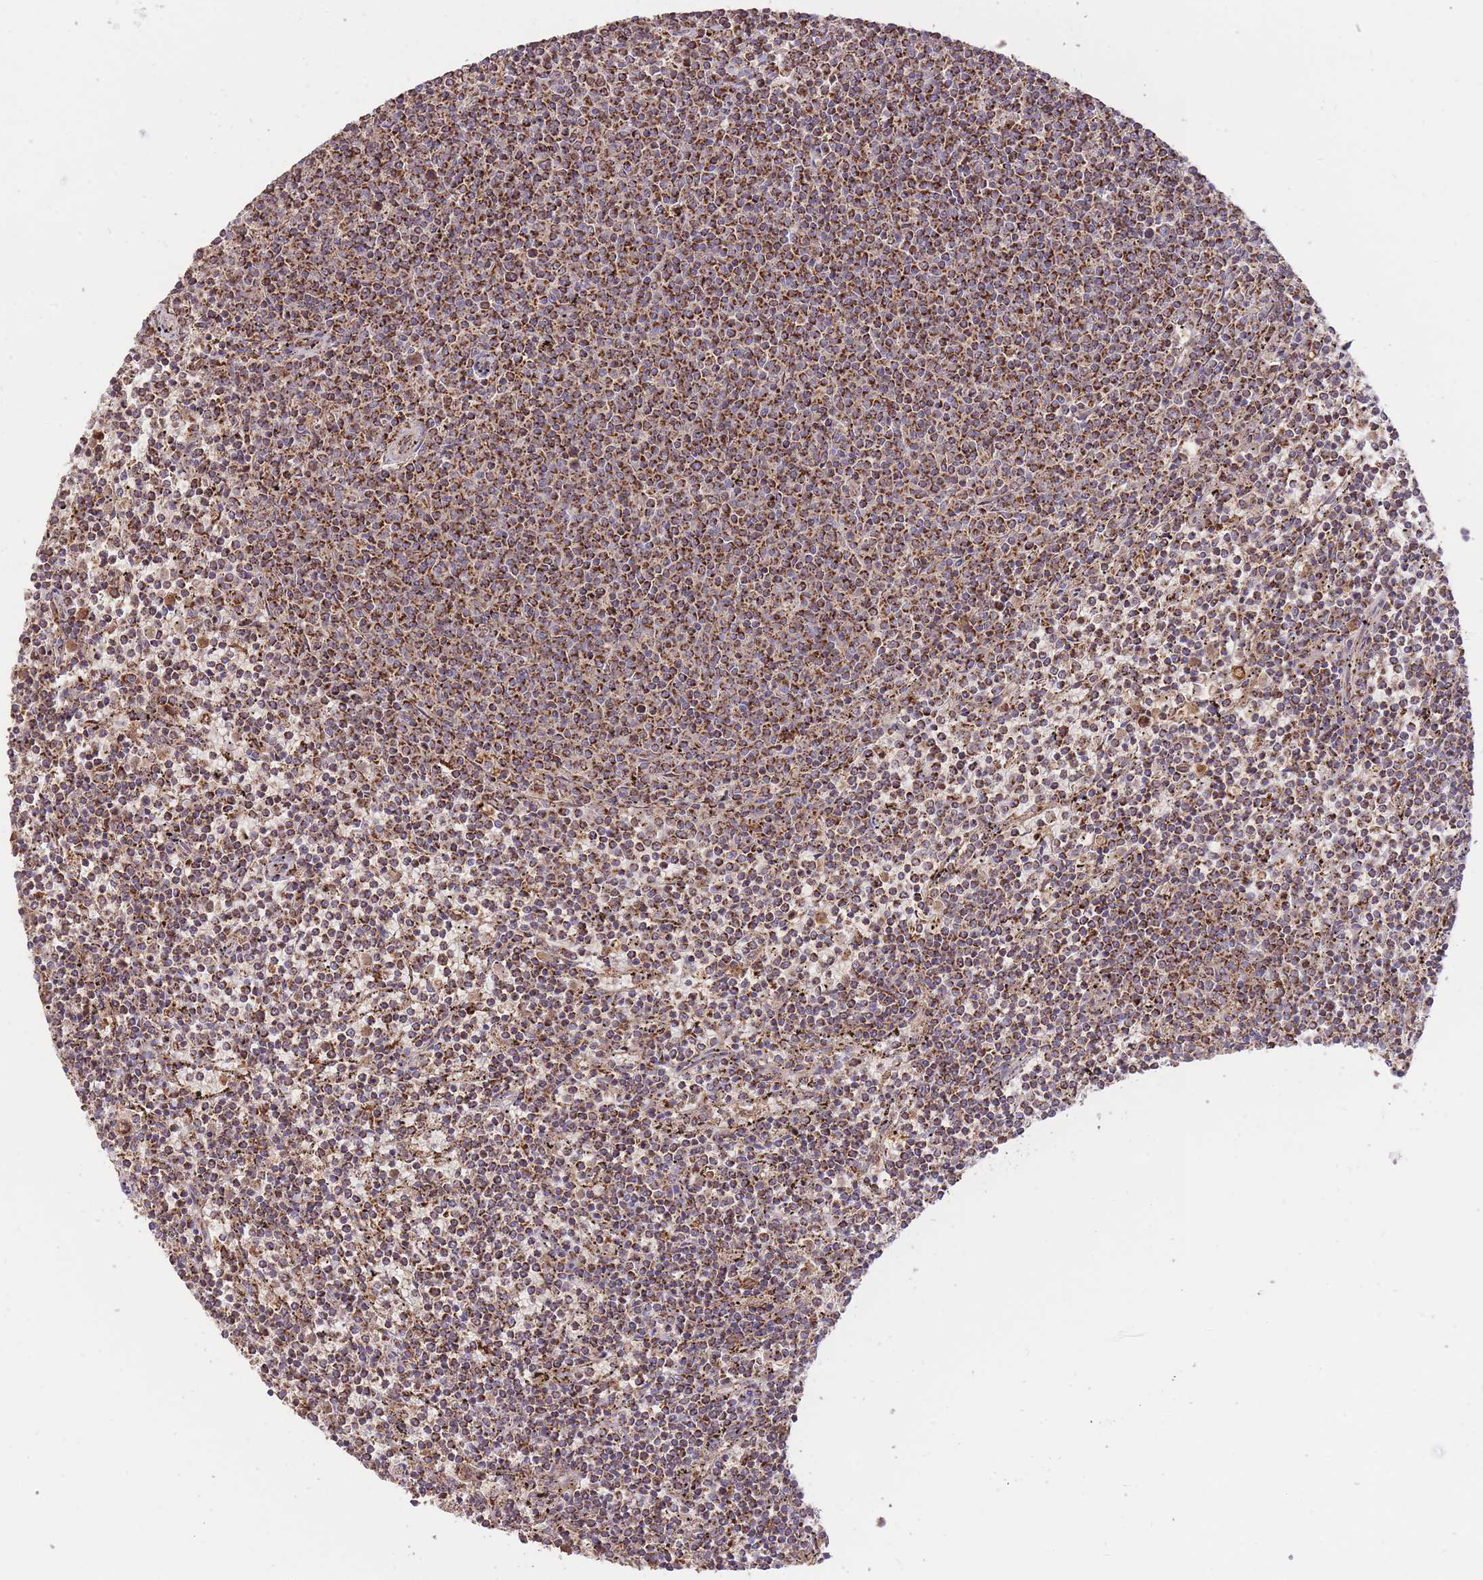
{"staining": {"intensity": "strong", "quantity": ">75%", "location": "cytoplasmic/membranous"}, "tissue": "lymphoma", "cell_type": "Tumor cells", "image_type": "cancer", "snomed": [{"axis": "morphology", "description": "Malignant lymphoma, non-Hodgkin's type, Low grade"}, {"axis": "topography", "description": "Spleen"}], "caption": "This histopathology image demonstrates malignant lymphoma, non-Hodgkin's type (low-grade) stained with IHC to label a protein in brown. The cytoplasmic/membranous of tumor cells show strong positivity for the protein. Nuclei are counter-stained blue.", "gene": "PREP", "patient": {"sex": "female", "age": 50}}